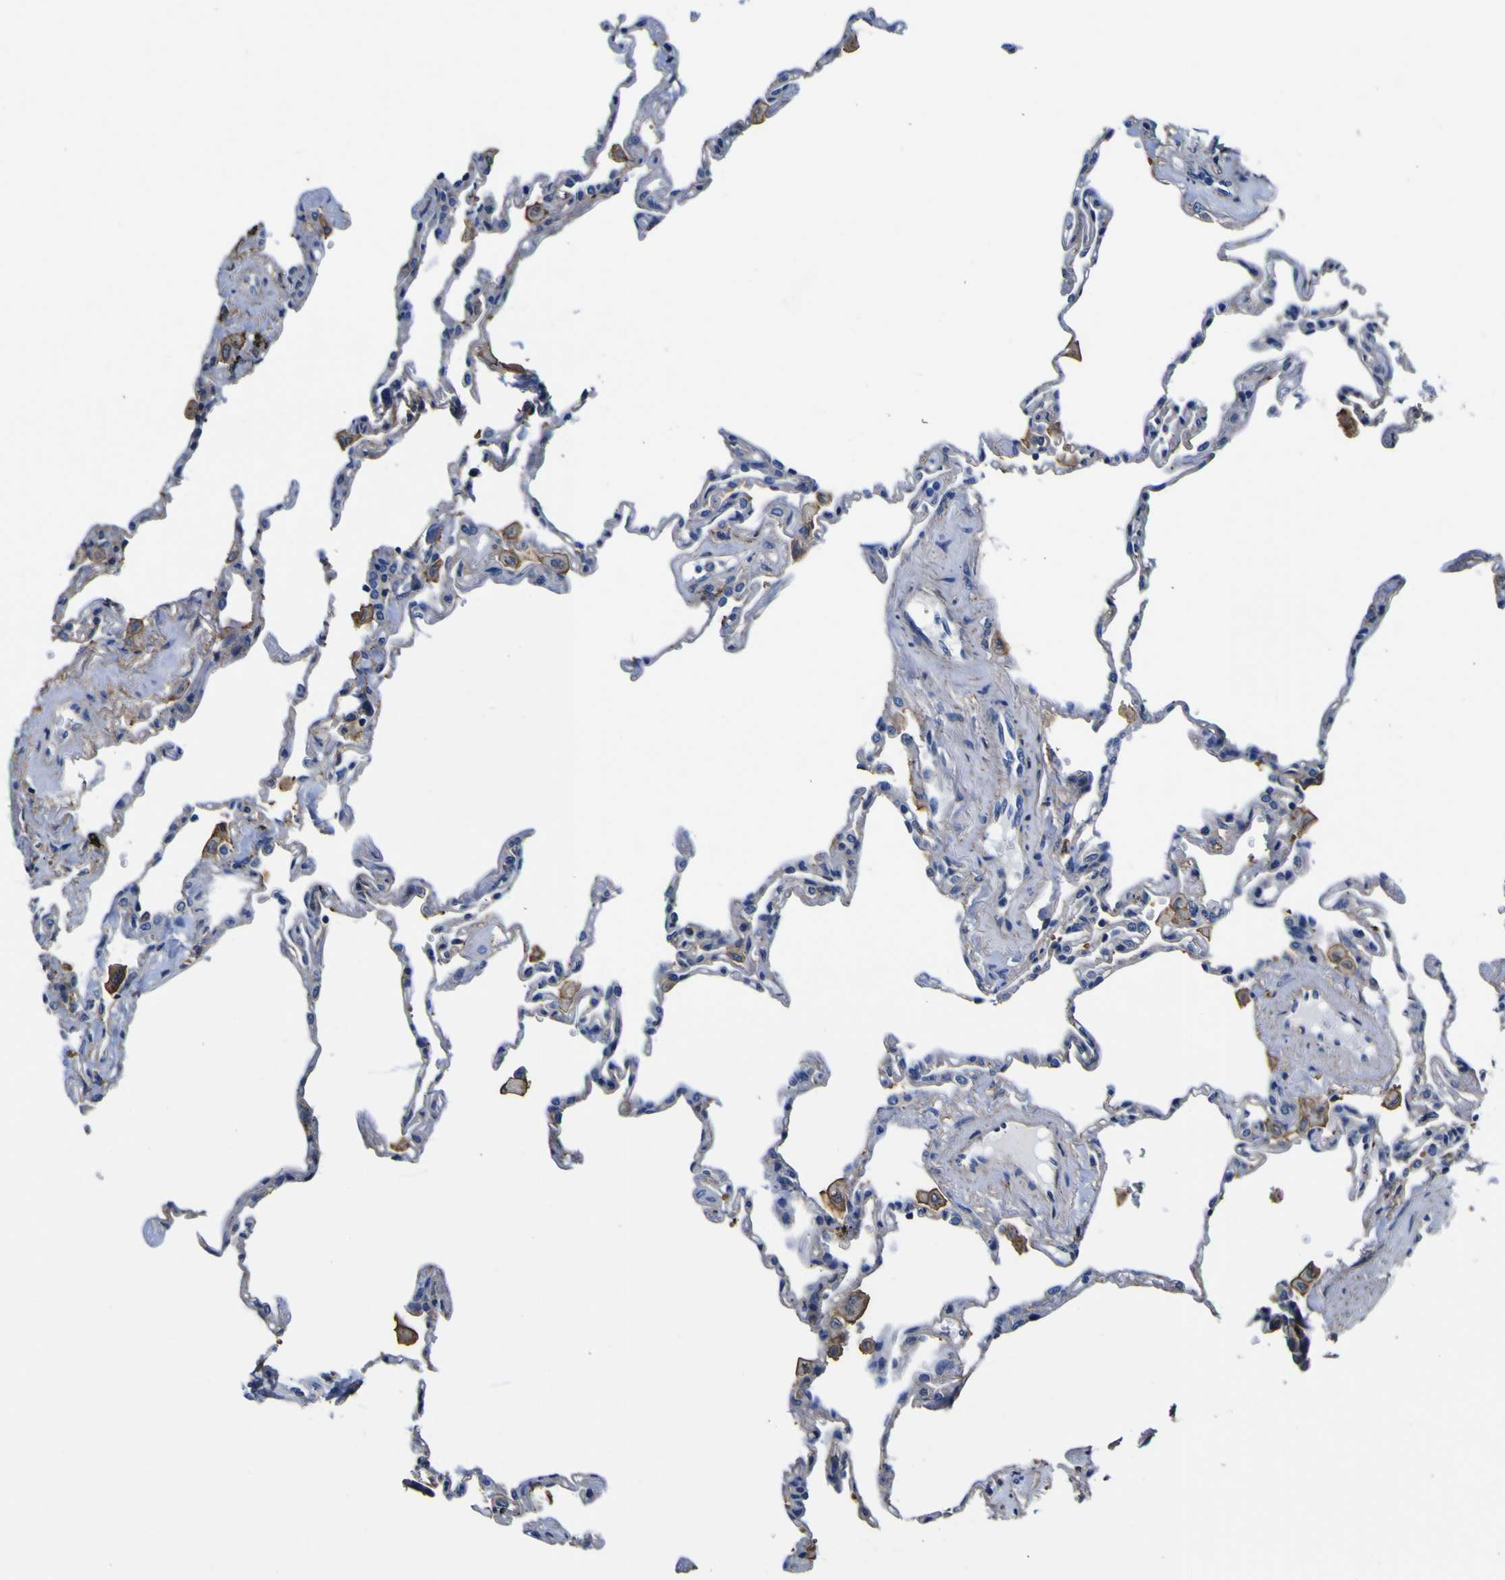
{"staining": {"intensity": "moderate", "quantity": "25%-75%", "location": "cytoplasmic/membranous"}, "tissue": "lung", "cell_type": "Alveolar cells", "image_type": "normal", "snomed": [{"axis": "morphology", "description": "Normal tissue, NOS"}, {"axis": "topography", "description": "Lung"}], "caption": "Immunohistochemistry (IHC) staining of benign lung, which displays medium levels of moderate cytoplasmic/membranous expression in about 25%-75% of alveolar cells indicating moderate cytoplasmic/membranous protein positivity. The staining was performed using DAB (3,3'-diaminobenzidine) (brown) for protein detection and nuclei were counterstained in hematoxylin (blue).", "gene": "PXDN", "patient": {"sex": "male", "age": 59}}